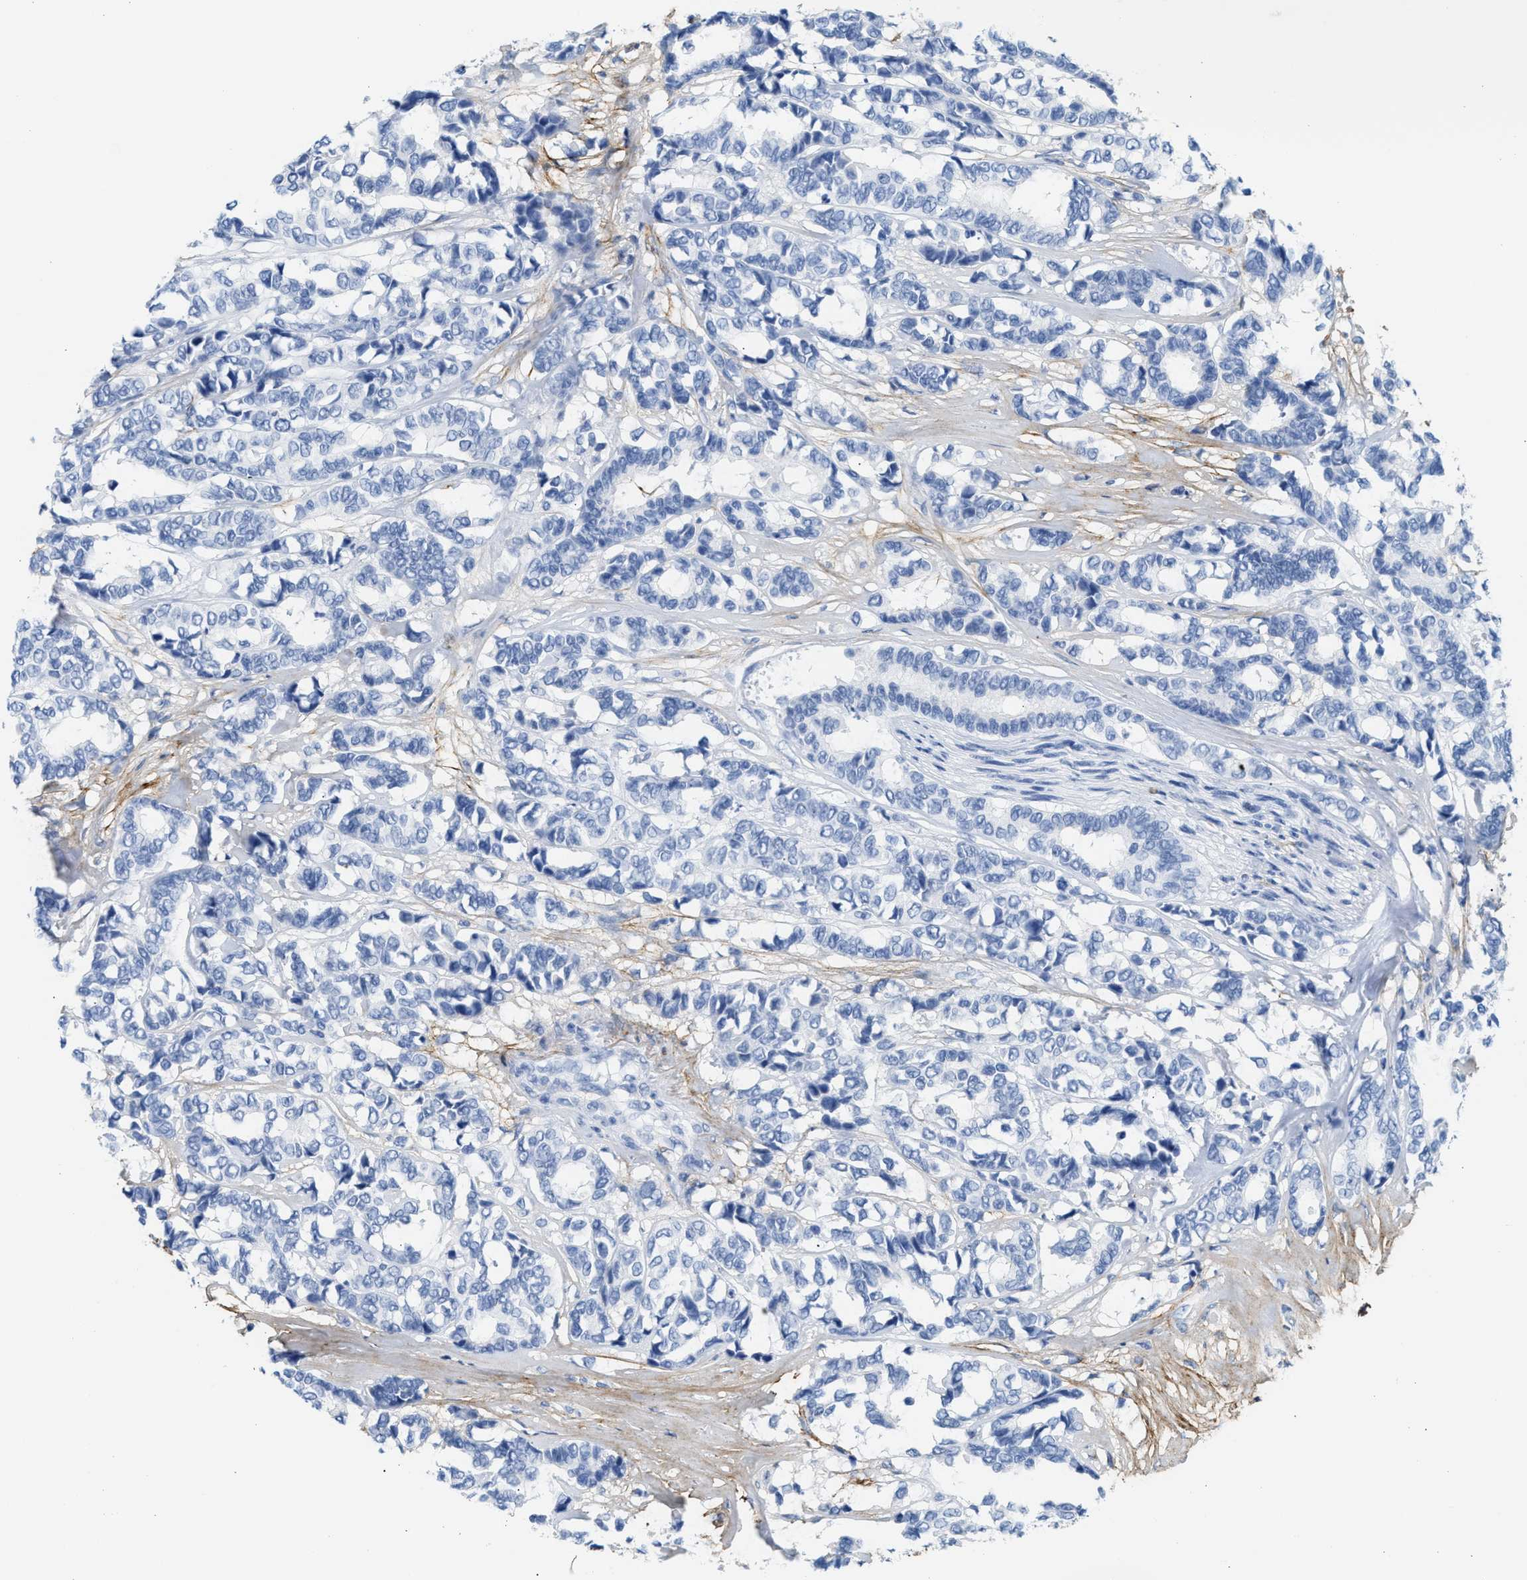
{"staining": {"intensity": "negative", "quantity": "none", "location": "none"}, "tissue": "breast cancer", "cell_type": "Tumor cells", "image_type": "cancer", "snomed": [{"axis": "morphology", "description": "Duct carcinoma"}, {"axis": "topography", "description": "Breast"}], "caption": "The histopathology image displays no significant staining in tumor cells of breast intraductal carcinoma.", "gene": "TNR", "patient": {"sex": "female", "age": 87}}